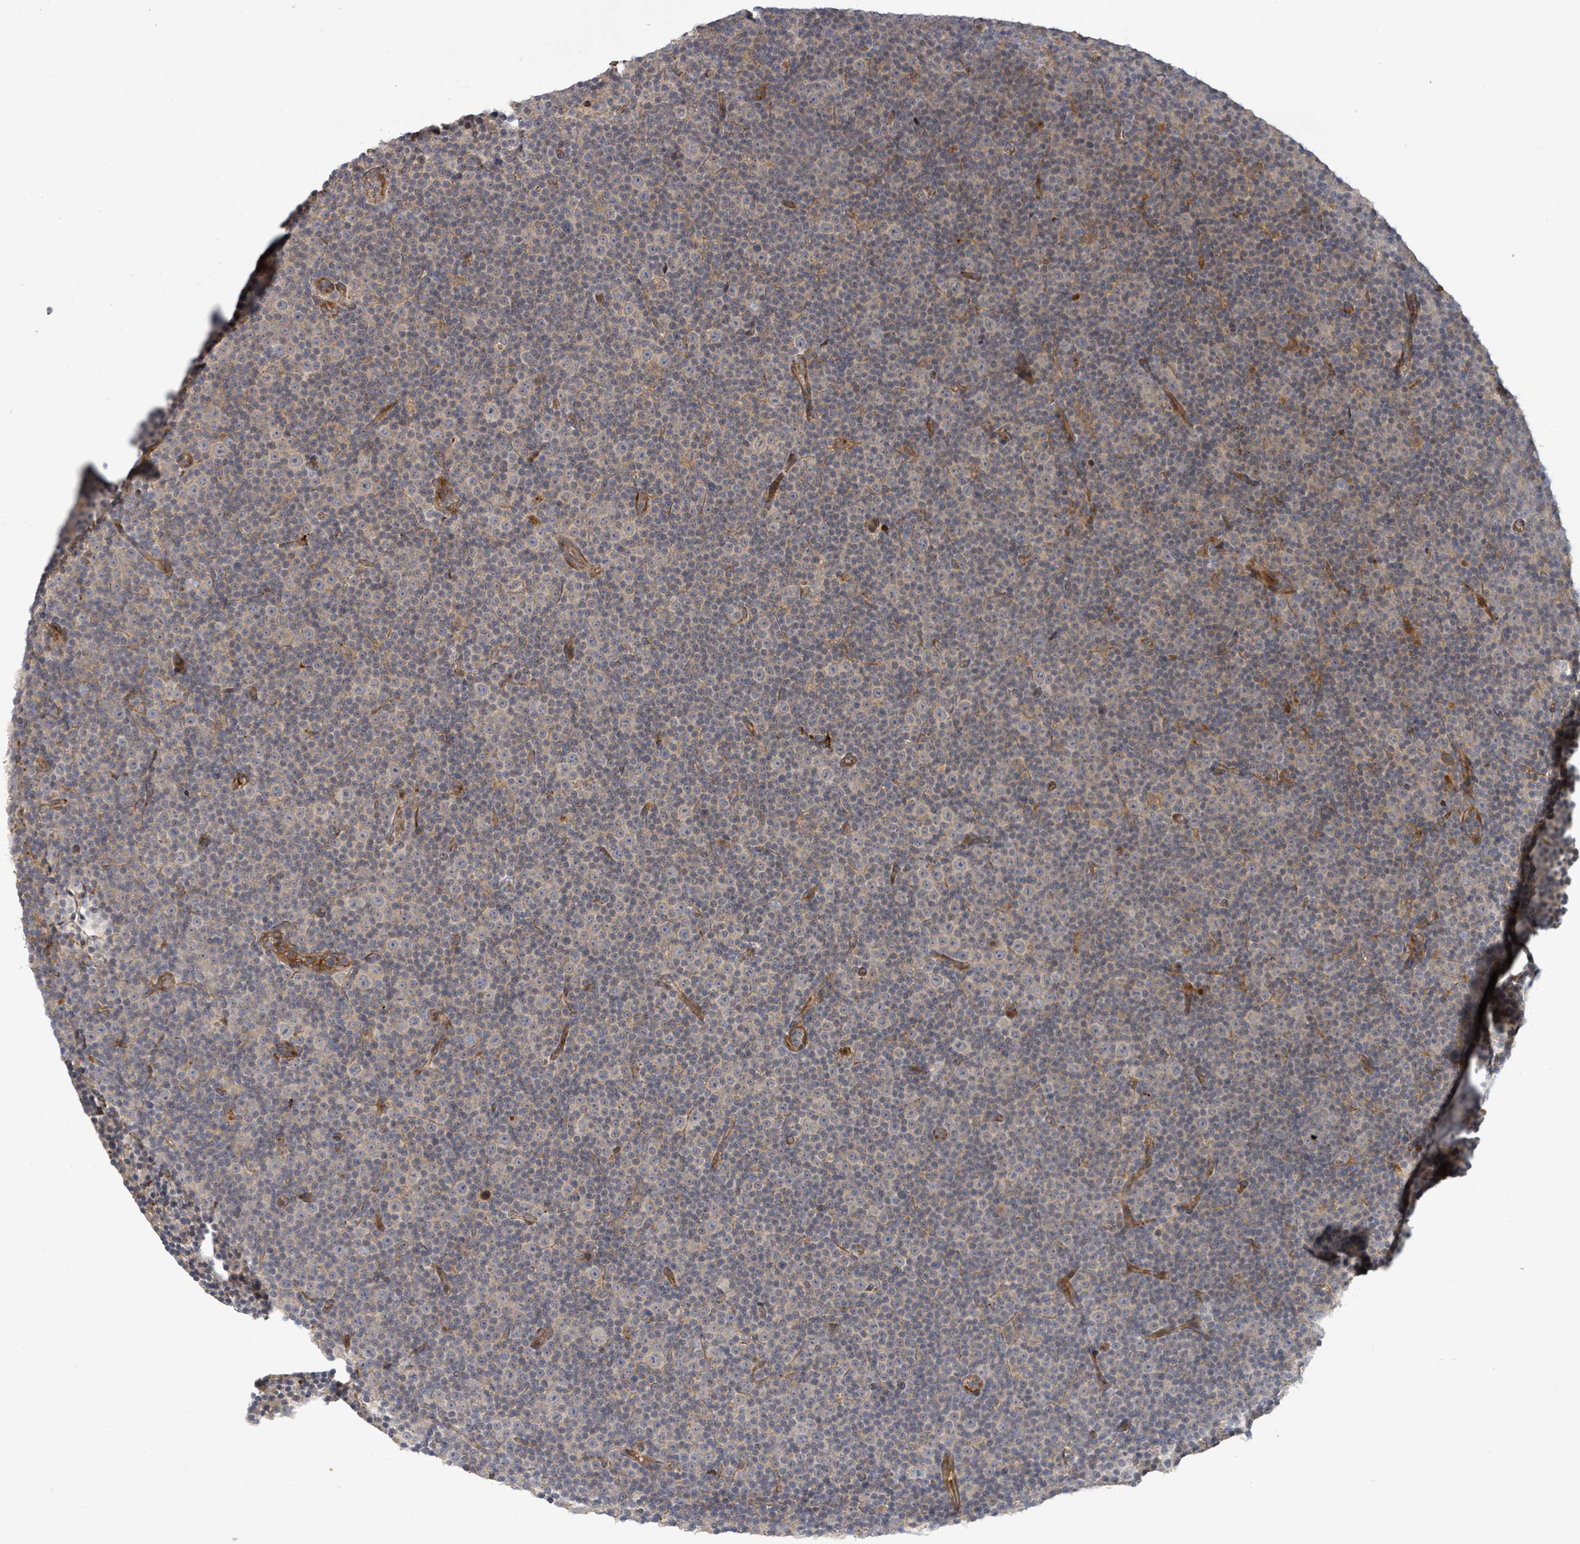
{"staining": {"intensity": "negative", "quantity": "none", "location": "none"}, "tissue": "lymphoma", "cell_type": "Tumor cells", "image_type": "cancer", "snomed": [{"axis": "morphology", "description": "Malignant lymphoma, non-Hodgkin's type, Low grade"}, {"axis": "topography", "description": "Lymph node"}], "caption": "Immunohistochemical staining of lymphoma exhibits no significant expression in tumor cells.", "gene": "STARD4", "patient": {"sex": "female", "age": 67}}